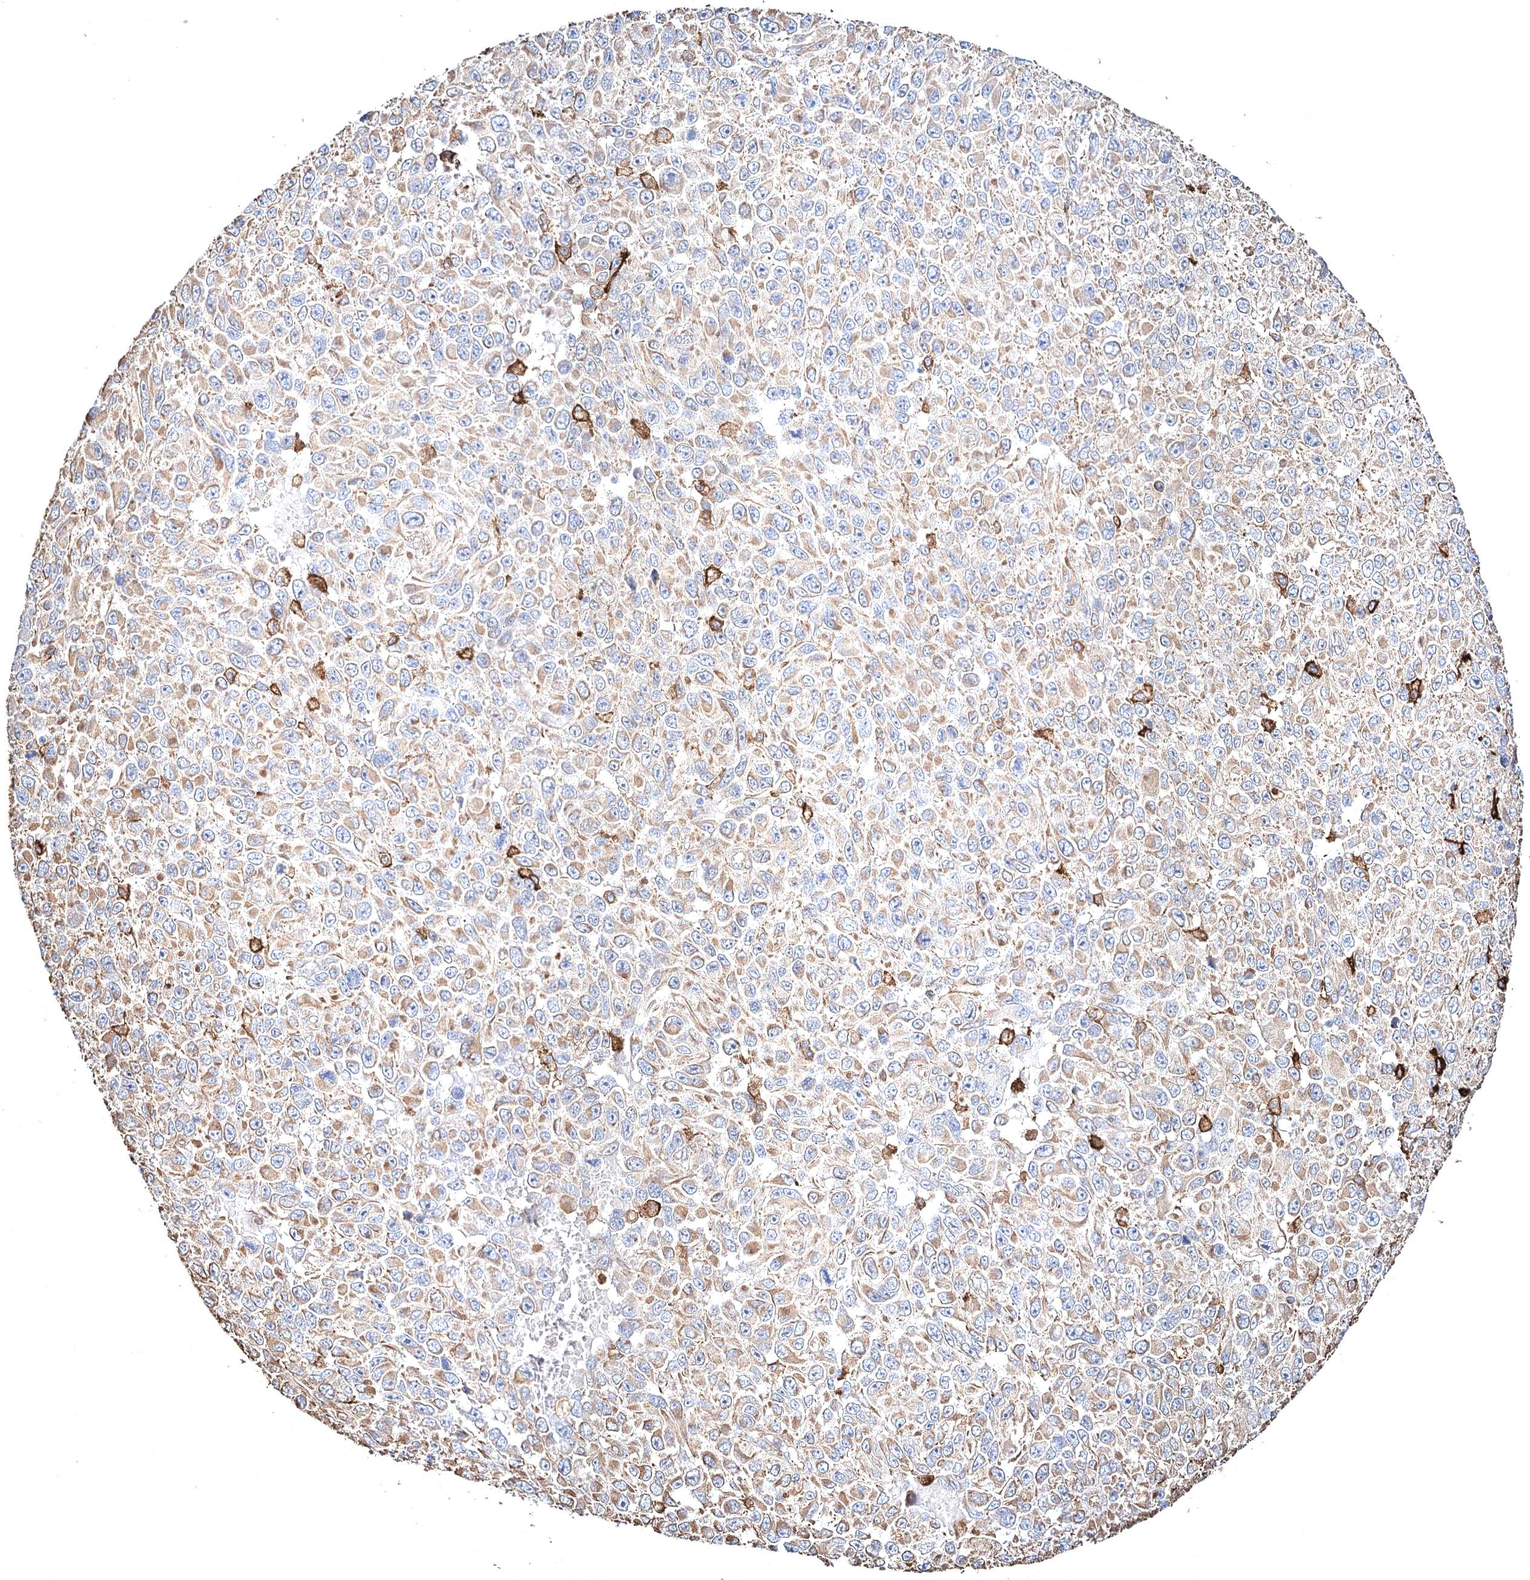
{"staining": {"intensity": "weak", "quantity": "25%-75%", "location": "cytoplasmic/membranous"}, "tissue": "melanoma", "cell_type": "Tumor cells", "image_type": "cancer", "snomed": [{"axis": "morphology", "description": "Malignant melanoma, NOS"}, {"axis": "topography", "description": "Skin"}], "caption": "This photomicrograph reveals malignant melanoma stained with immunohistochemistry (IHC) to label a protein in brown. The cytoplasmic/membranous of tumor cells show weak positivity for the protein. Nuclei are counter-stained blue.", "gene": "CLEC4M", "patient": {"sex": "female", "age": 96}}